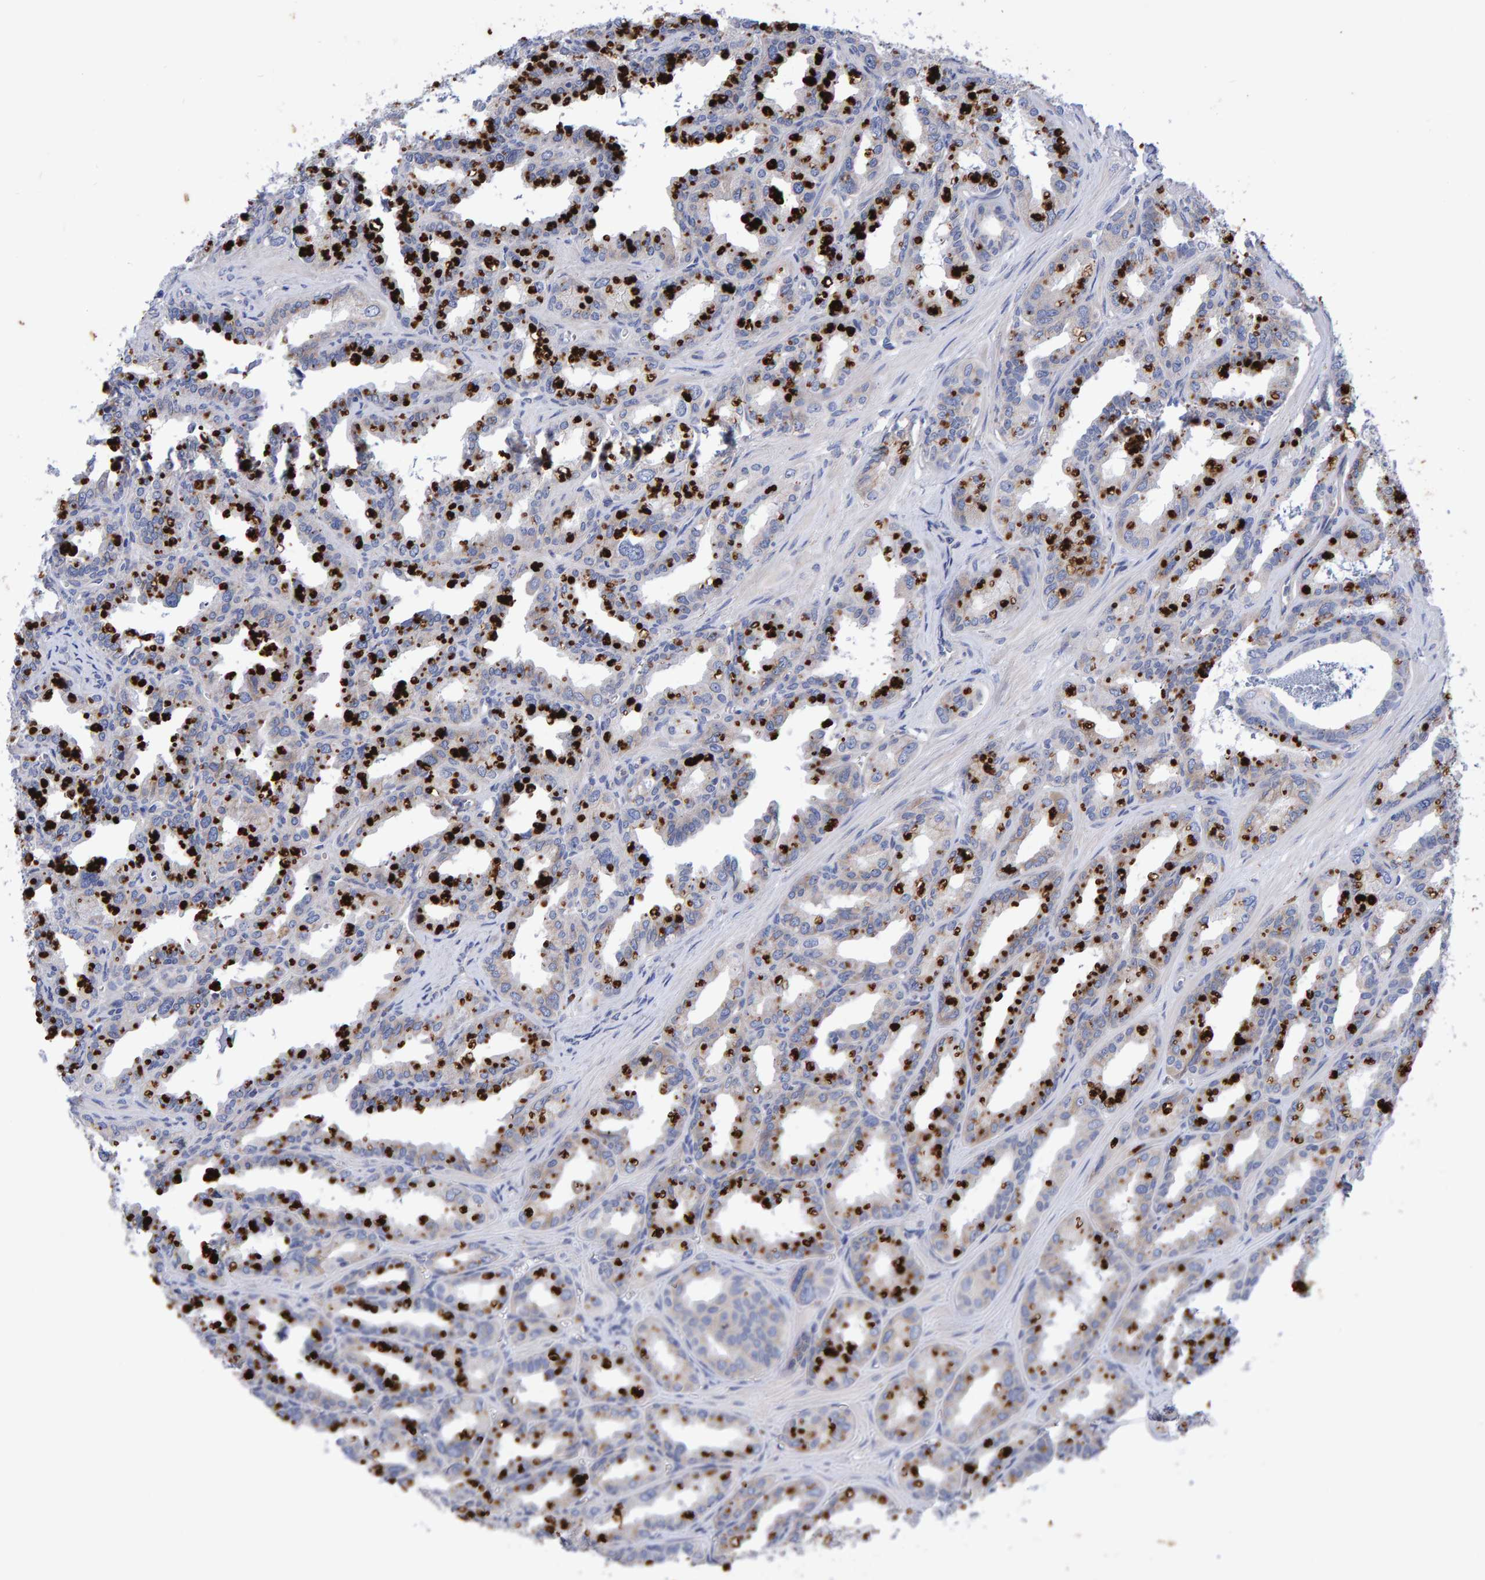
{"staining": {"intensity": "weak", "quantity": "25%-75%", "location": "cytoplasmic/membranous"}, "tissue": "seminal vesicle", "cell_type": "Glandular cells", "image_type": "normal", "snomed": [{"axis": "morphology", "description": "Normal tissue, NOS"}, {"axis": "topography", "description": "Prostate"}, {"axis": "topography", "description": "Seminal veicle"}], "caption": "A histopathology image of human seminal vesicle stained for a protein demonstrates weak cytoplasmic/membranous brown staining in glandular cells. Using DAB (brown) and hematoxylin (blue) stains, captured at high magnification using brightfield microscopy.", "gene": "EFR3A", "patient": {"sex": "male", "age": 51}}